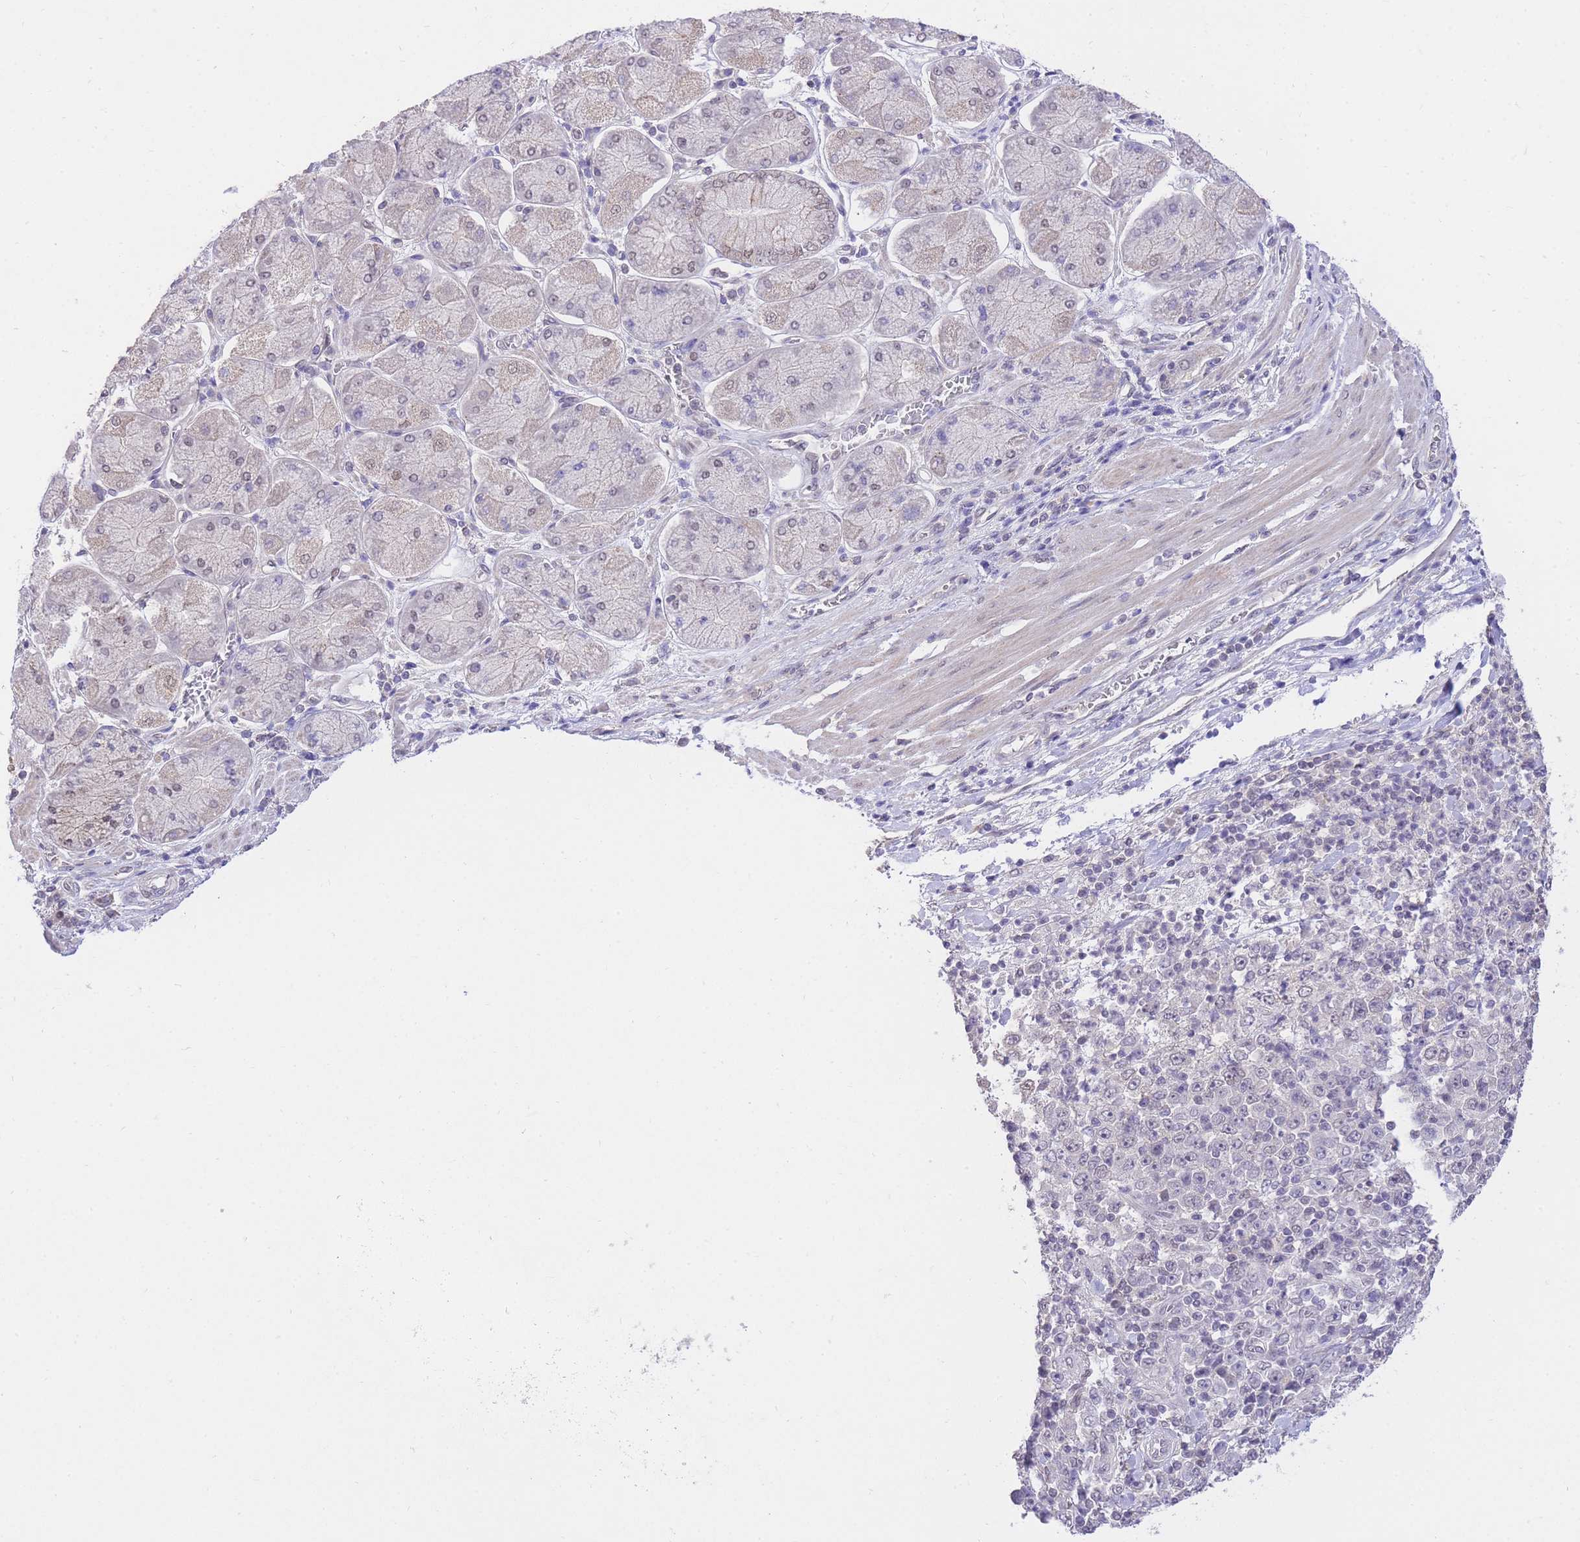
{"staining": {"intensity": "negative", "quantity": "none", "location": "none"}, "tissue": "stomach cancer", "cell_type": "Tumor cells", "image_type": "cancer", "snomed": [{"axis": "morphology", "description": "Normal tissue, NOS"}, {"axis": "morphology", "description": "Adenocarcinoma, NOS"}, {"axis": "topography", "description": "Stomach, upper"}, {"axis": "topography", "description": "Stomach"}], "caption": "The histopathology image exhibits no staining of tumor cells in stomach cancer.", "gene": "UBXN7", "patient": {"sex": "male", "age": 59}}